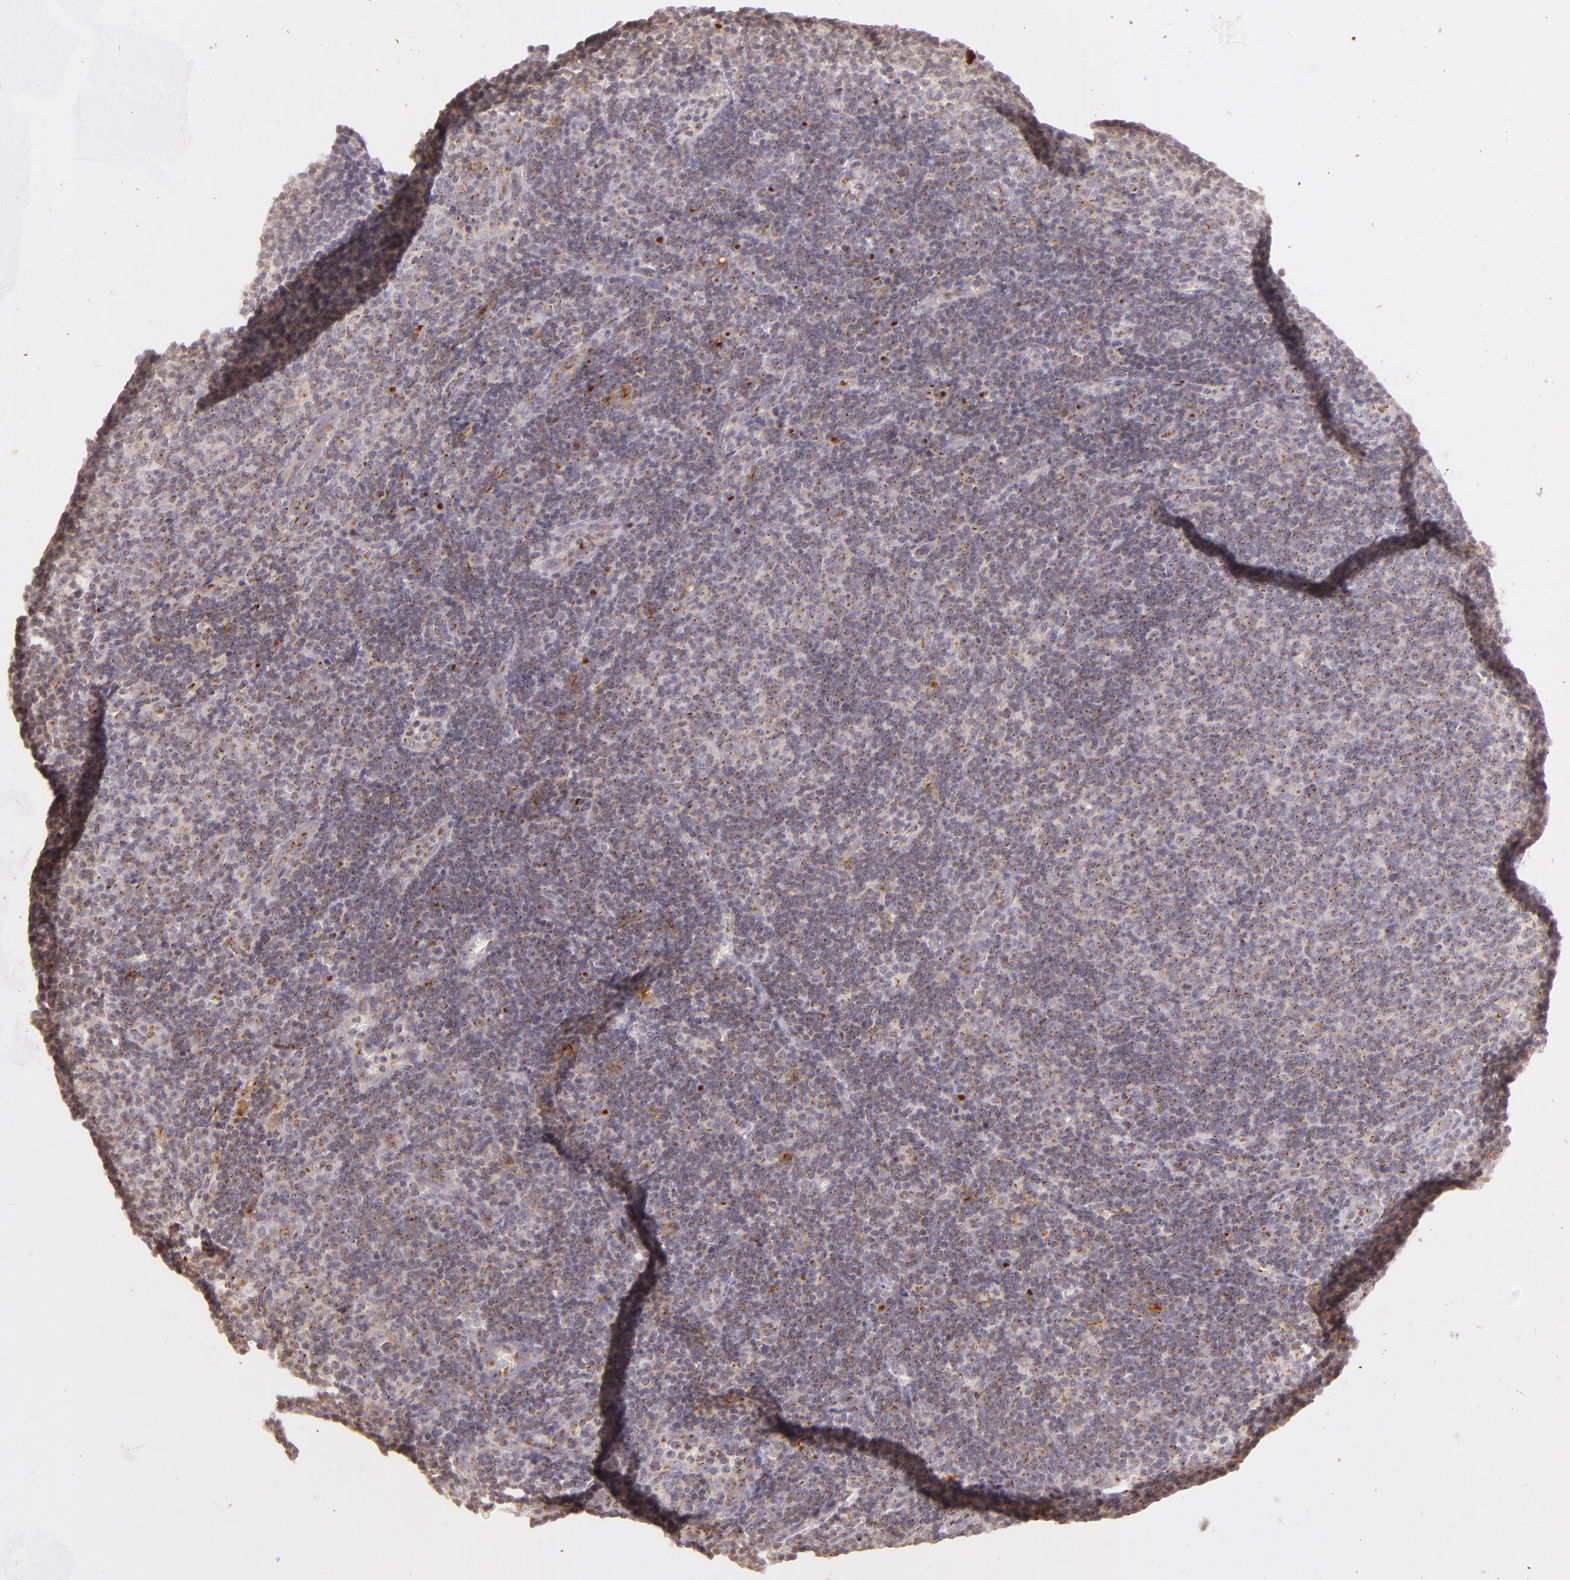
{"staining": {"intensity": "weak", "quantity": ">75%", "location": "cytoplasmic/membranous"}, "tissue": "lymphoma", "cell_type": "Tumor cells", "image_type": "cancer", "snomed": [{"axis": "morphology", "description": "Malignant lymphoma, non-Hodgkin's type, Low grade"}, {"axis": "topography", "description": "Lymph node"}], "caption": "This is a histology image of immunohistochemistry staining of lymphoma, which shows weak positivity in the cytoplasmic/membranous of tumor cells.", "gene": "LGMN", "patient": {"sex": "male", "age": 49}}